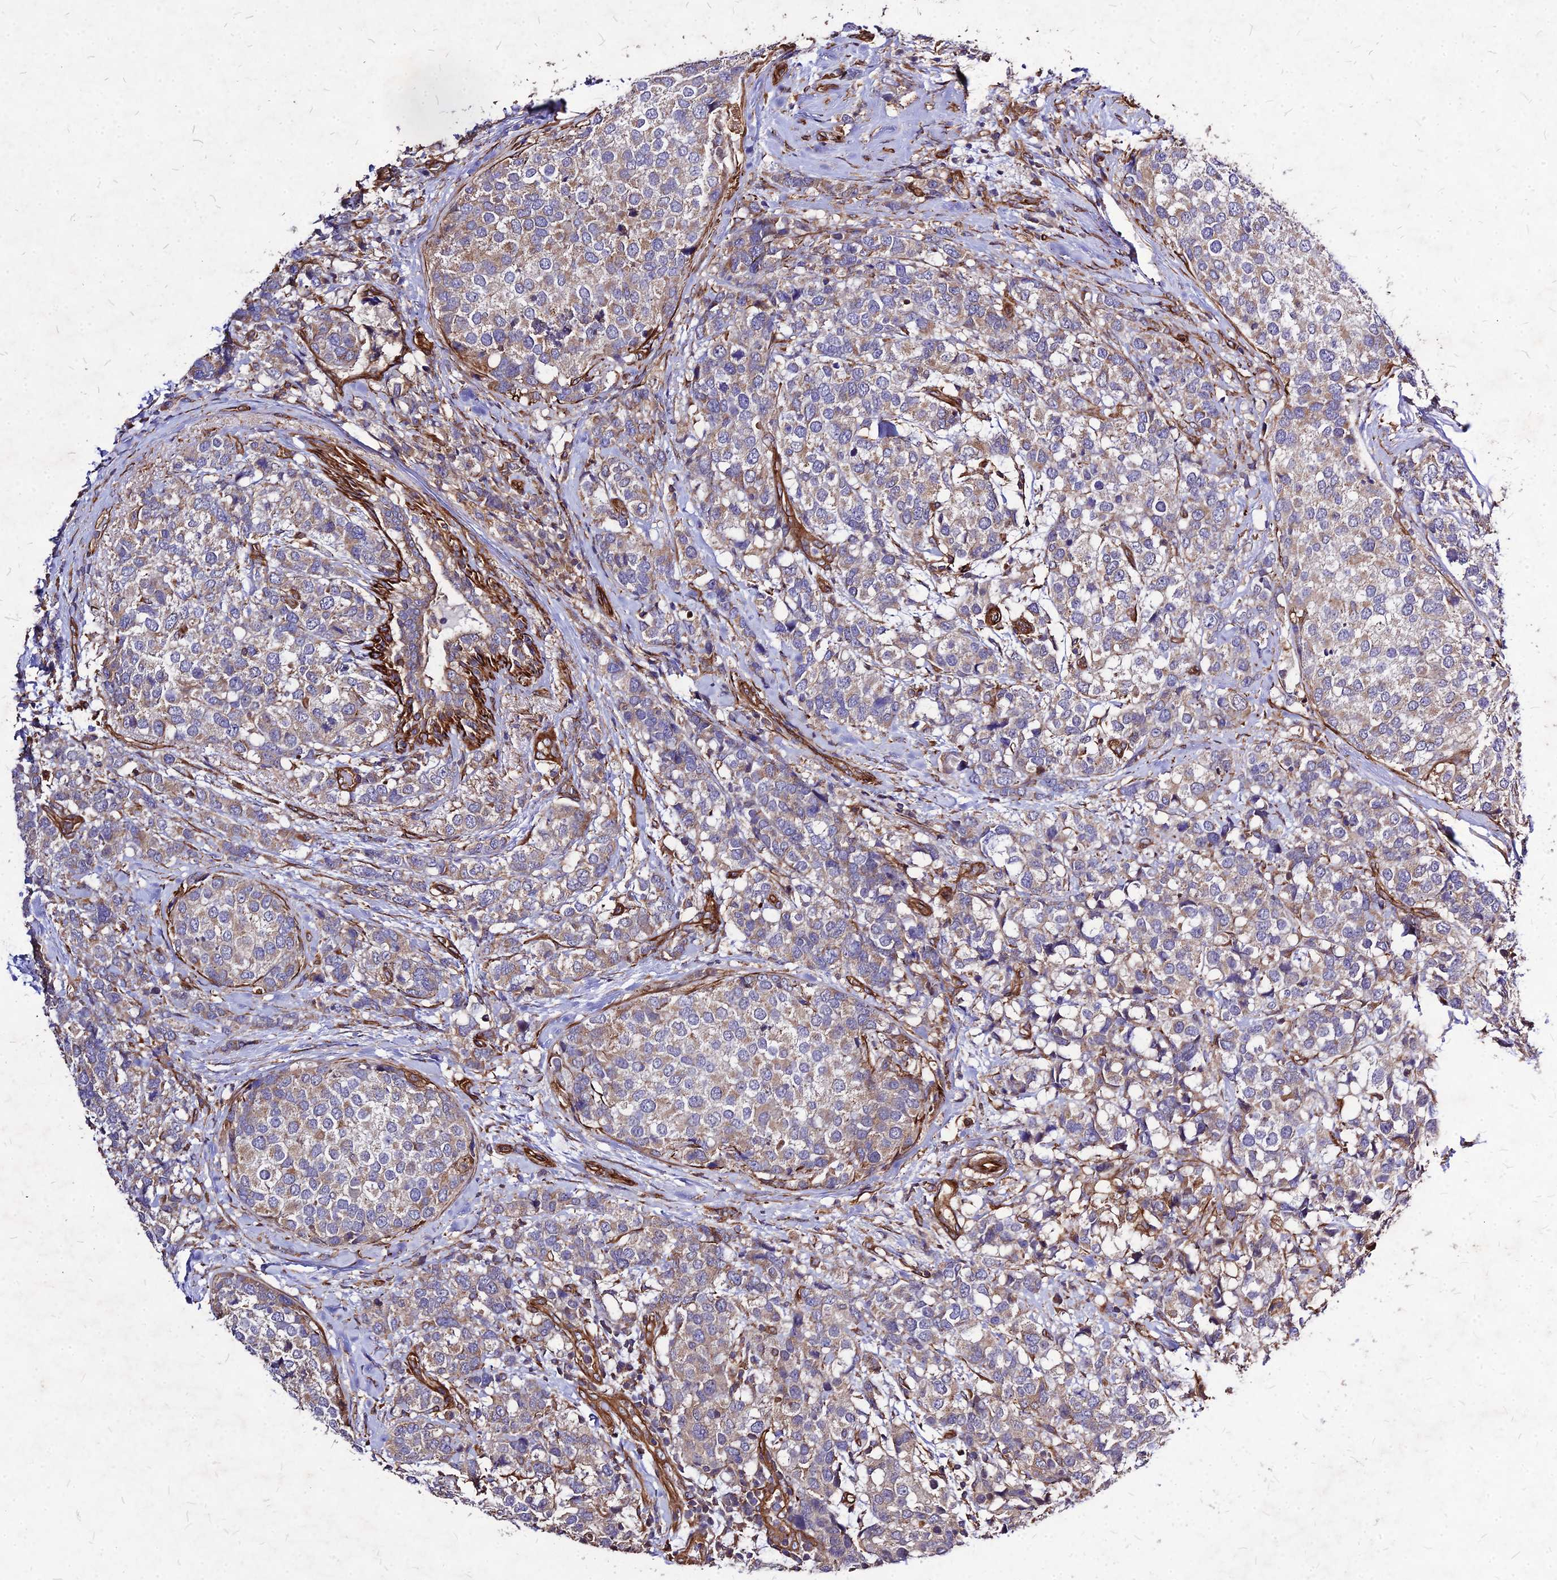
{"staining": {"intensity": "moderate", "quantity": ">75%", "location": "cytoplasmic/membranous"}, "tissue": "breast cancer", "cell_type": "Tumor cells", "image_type": "cancer", "snomed": [{"axis": "morphology", "description": "Lobular carcinoma"}, {"axis": "topography", "description": "Breast"}], "caption": "Protein staining by immunohistochemistry exhibits moderate cytoplasmic/membranous staining in approximately >75% of tumor cells in breast lobular carcinoma.", "gene": "EFCC1", "patient": {"sex": "female", "age": 59}}